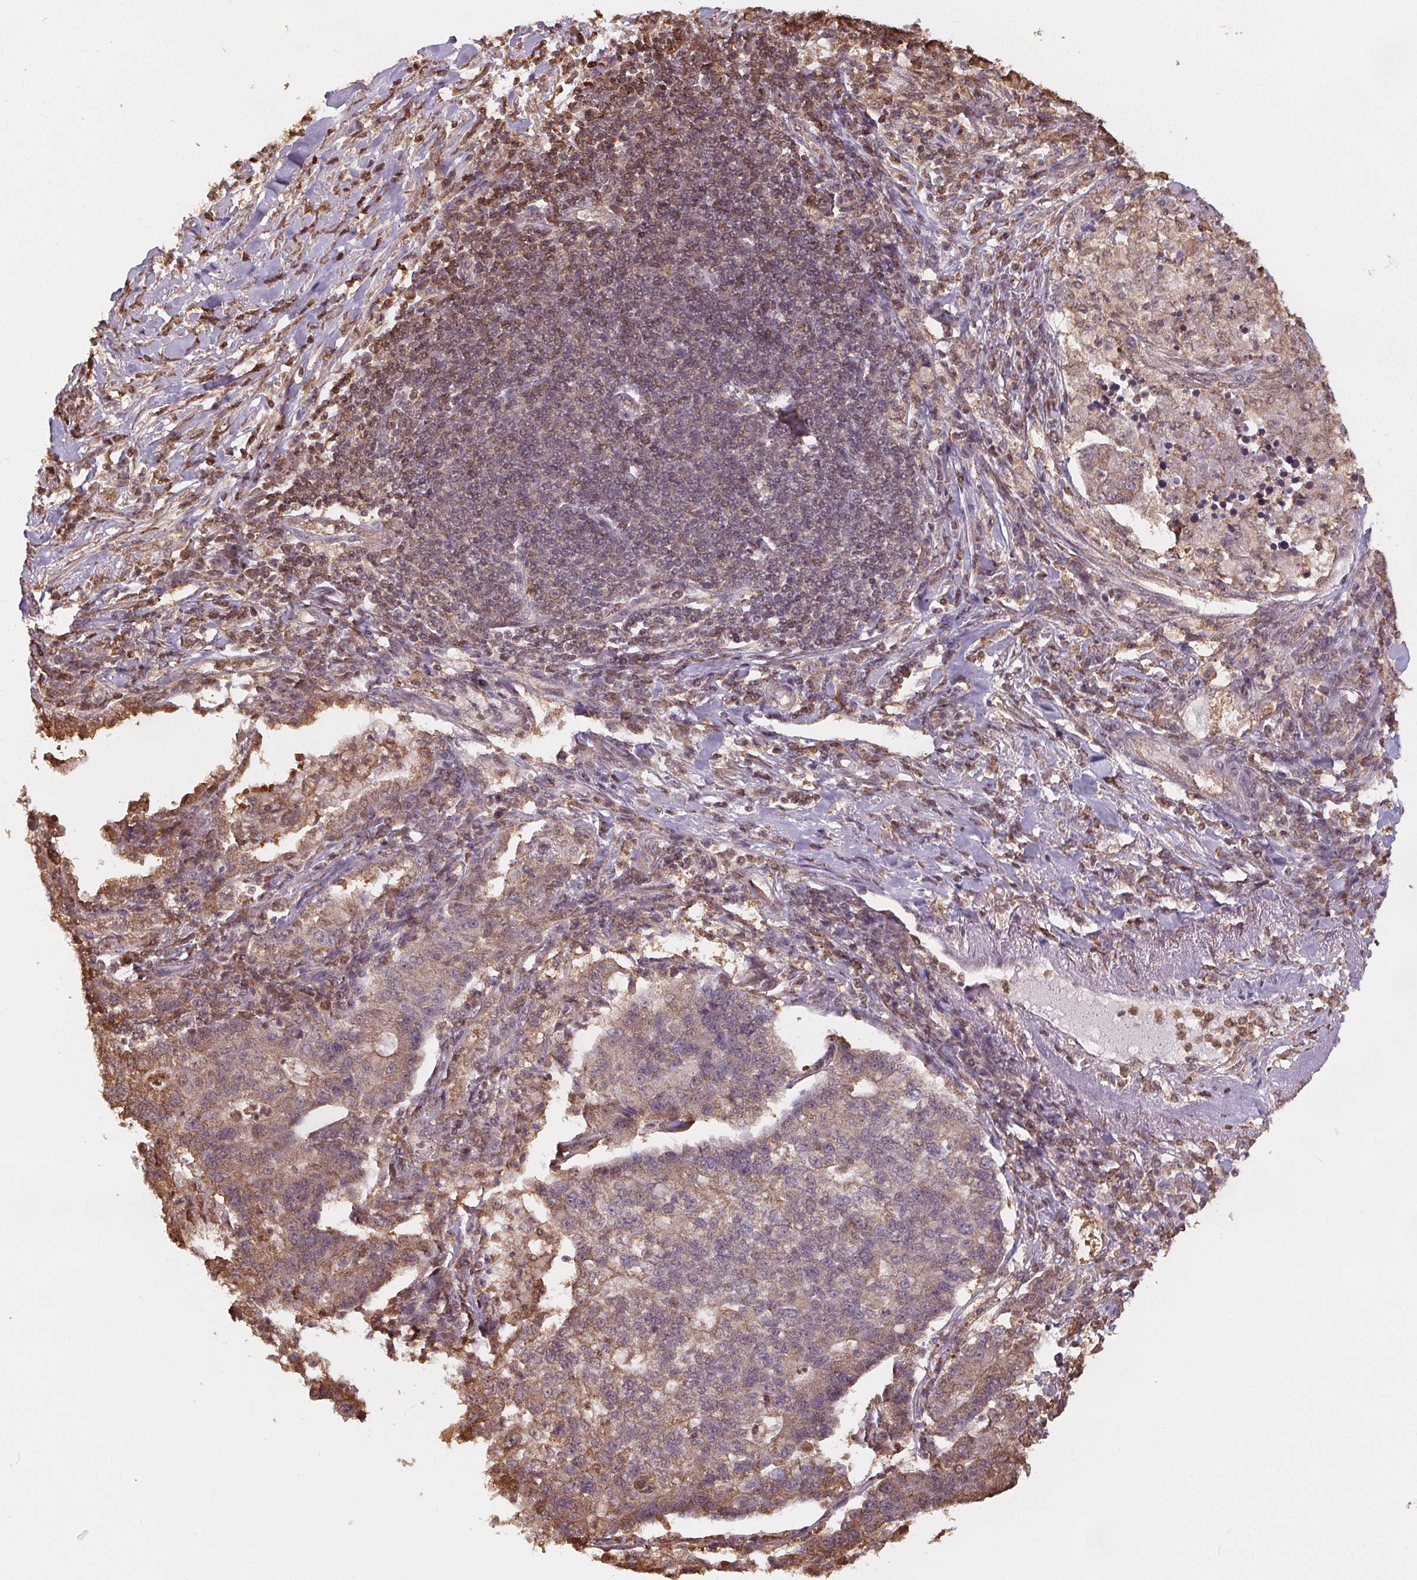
{"staining": {"intensity": "weak", "quantity": ">75%", "location": "cytoplasmic/membranous,nuclear"}, "tissue": "lung cancer", "cell_type": "Tumor cells", "image_type": "cancer", "snomed": [{"axis": "morphology", "description": "Adenocarcinoma, NOS"}, {"axis": "topography", "description": "Lung"}], "caption": "Weak cytoplasmic/membranous and nuclear positivity is appreciated in approximately >75% of tumor cells in adenocarcinoma (lung).", "gene": "ENO1", "patient": {"sex": "male", "age": 57}}